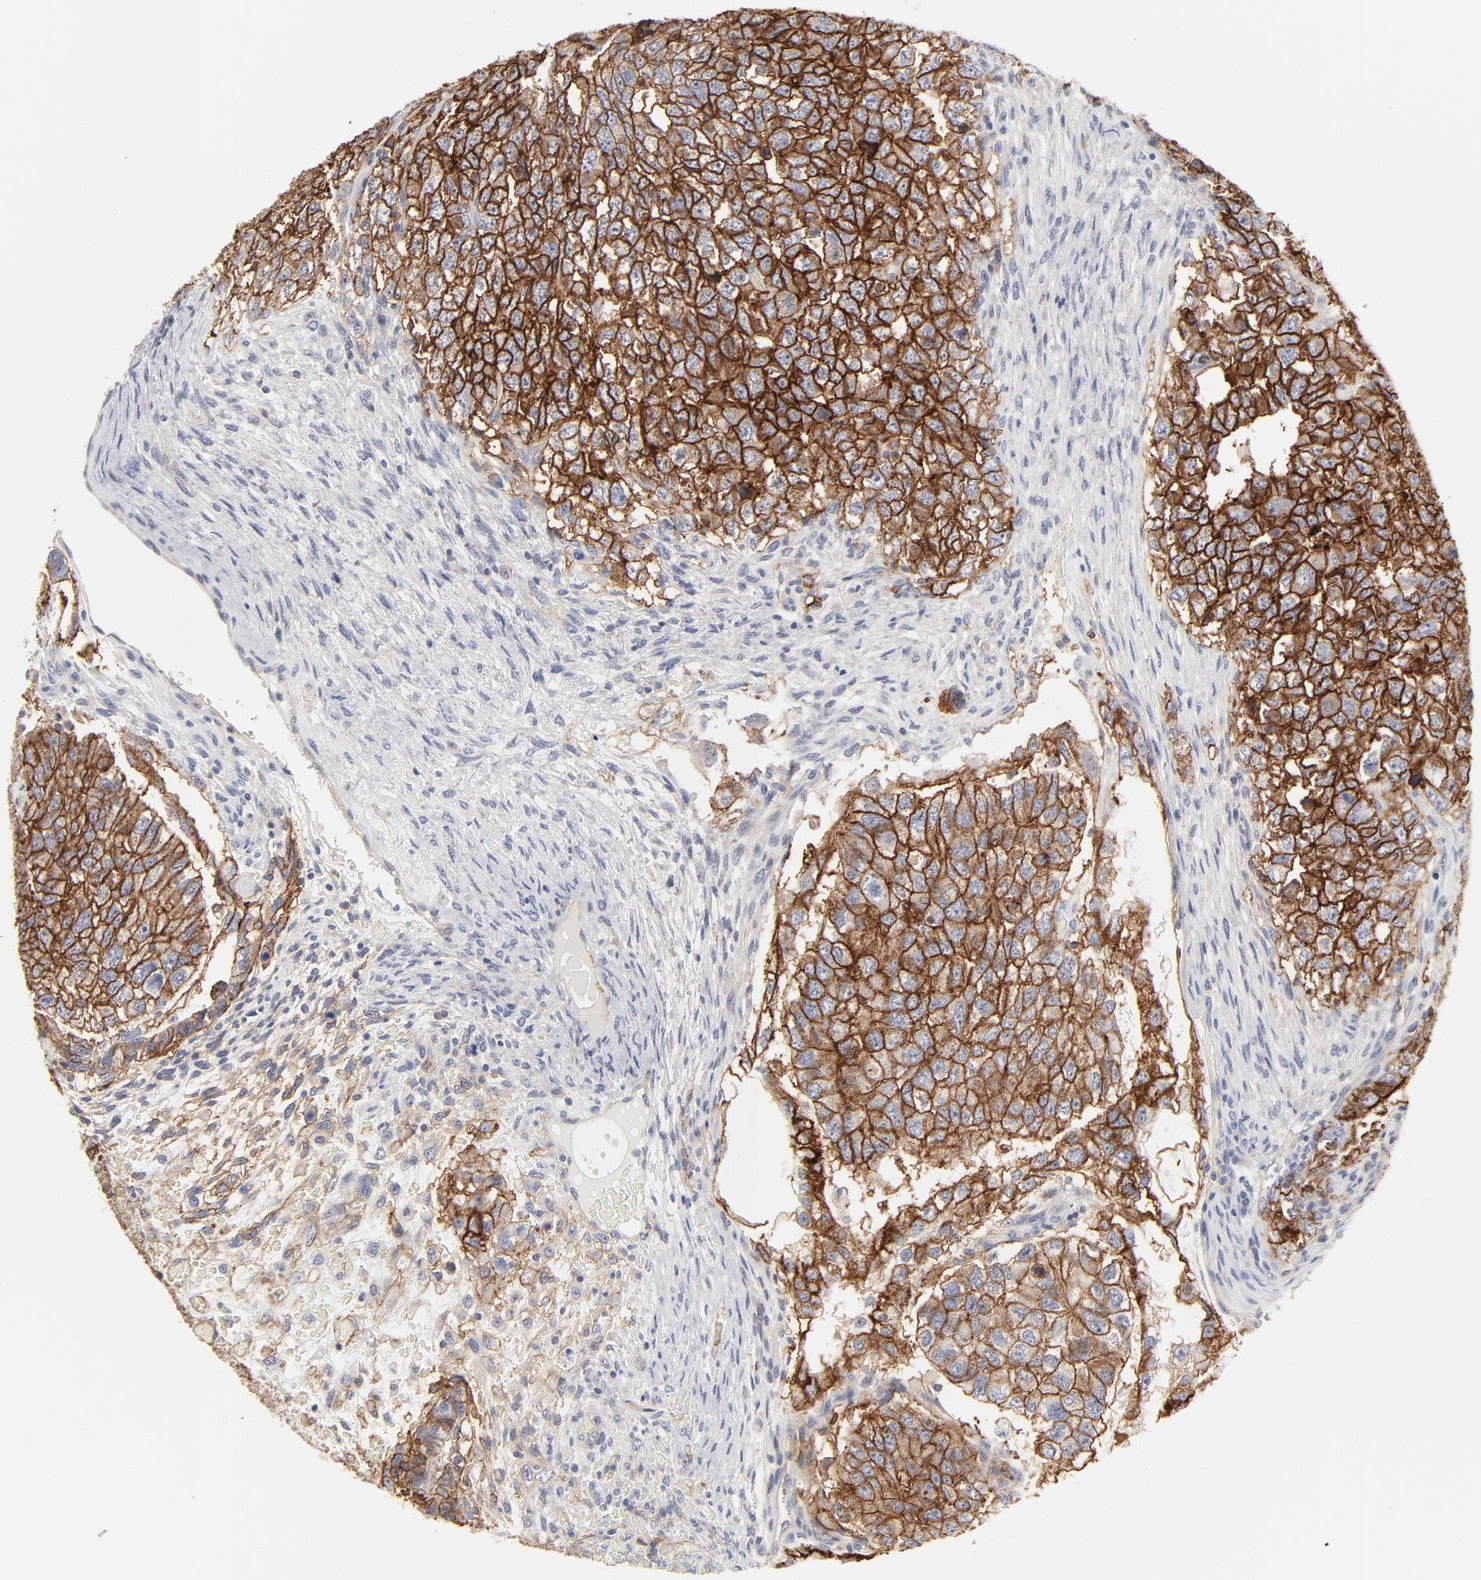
{"staining": {"intensity": "strong", "quantity": ">75%", "location": "cytoplasmic/membranous"}, "tissue": "testis cancer", "cell_type": "Tumor cells", "image_type": "cancer", "snomed": [{"axis": "morphology", "description": "Carcinoma, Embryonal, NOS"}, {"axis": "topography", "description": "Testis"}], "caption": "Immunohistochemical staining of embryonal carcinoma (testis) reveals high levels of strong cytoplasmic/membranous protein expression in approximately >75% of tumor cells.", "gene": "SLC16A1", "patient": {"sex": "male", "age": 36}}